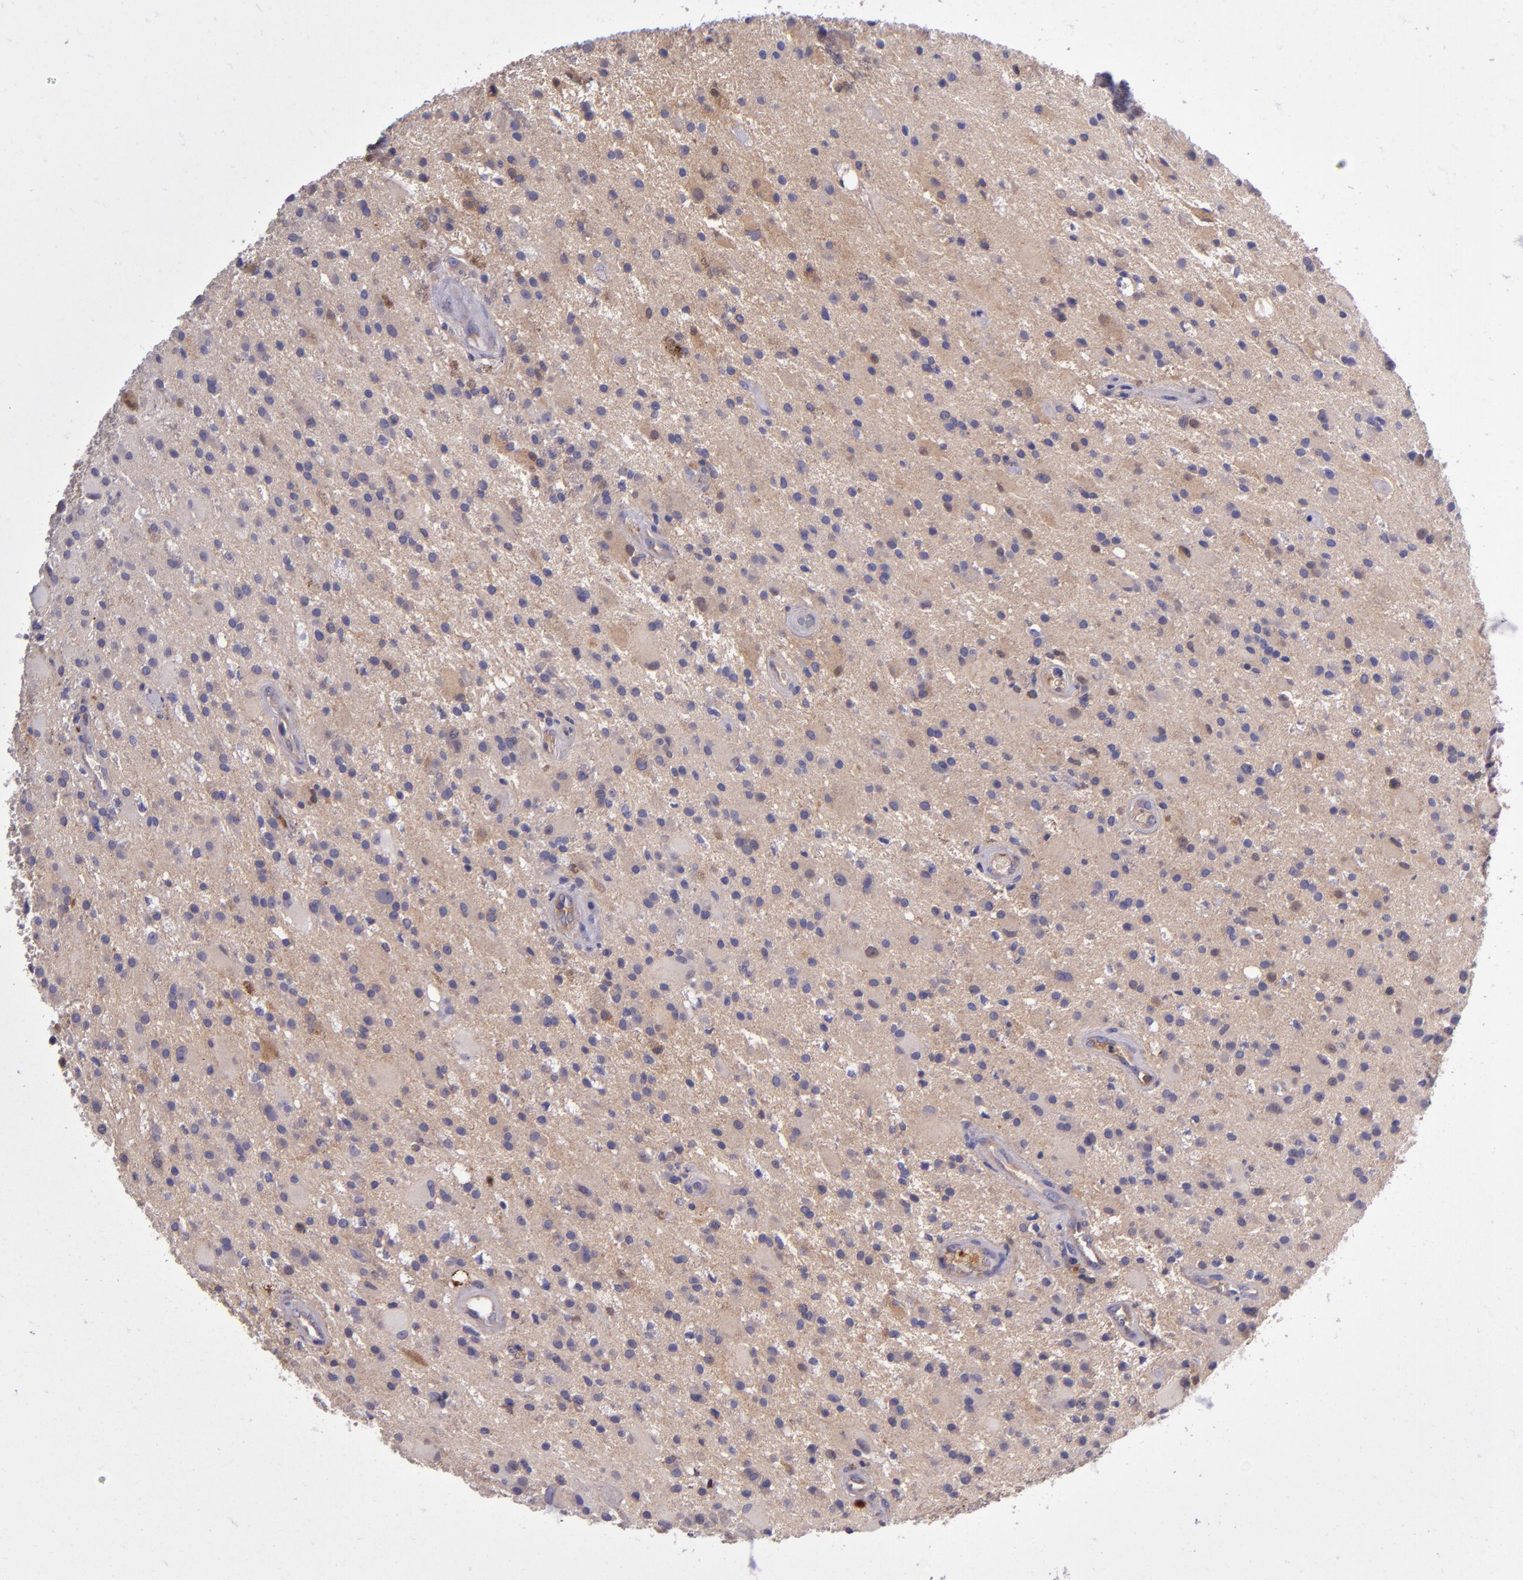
{"staining": {"intensity": "moderate", "quantity": "<25%", "location": "cytoplasmic/membranous"}, "tissue": "glioma", "cell_type": "Tumor cells", "image_type": "cancer", "snomed": [{"axis": "morphology", "description": "Glioma, malignant, Low grade"}, {"axis": "topography", "description": "Brain"}], "caption": "A brown stain shows moderate cytoplasmic/membranous staining of a protein in glioma tumor cells. The staining was performed using DAB (3,3'-diaminobenzidine), with brown indicating positive protein expression. Nuclei are stained blue with hematoxylin.", "gene": "CLEC3B", "patient": {"sex": "male", "age": 58}}